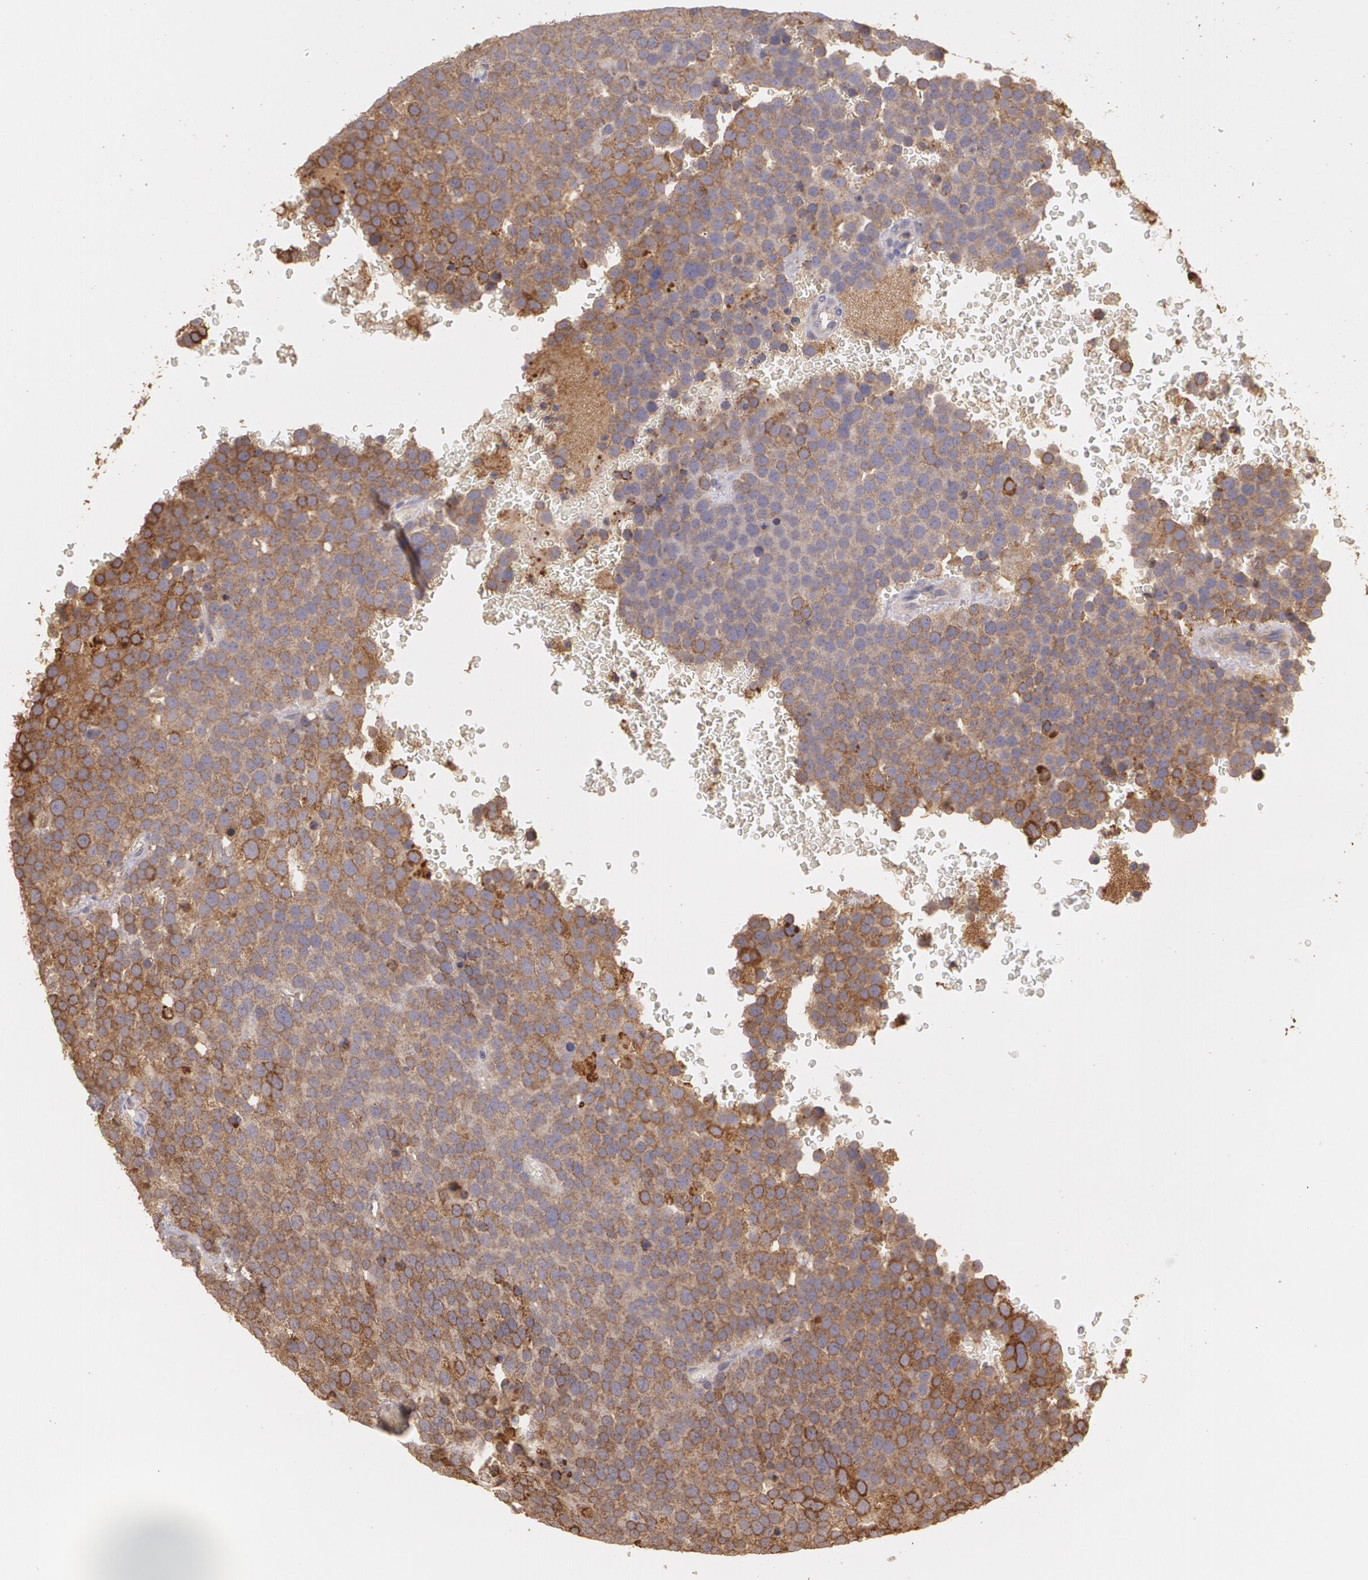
{"staining": {"intensity": "strong", "quantity": ">75%", "location": "cytoplasmic/membranous"}, "tissue": "testis cancer", "cell_type": "Tumor cells", "image_type": "cancer", "snomed": [{"axis": "morphology", "description": "Seminoma, NOS"}, {"axis": "topography", "description": "Testis"}], "caption": "High-magnification brightfield microscopy of testis cancer (seminoma) stained with DAB (brown) and counterstained with hematoxylin (blue). tumor cells exhibit strong cytoplasmic/membranous expression is seen in about>75% of cells.", "gene": "ECE1", "patient": {"sex": "male", "age": 71}}